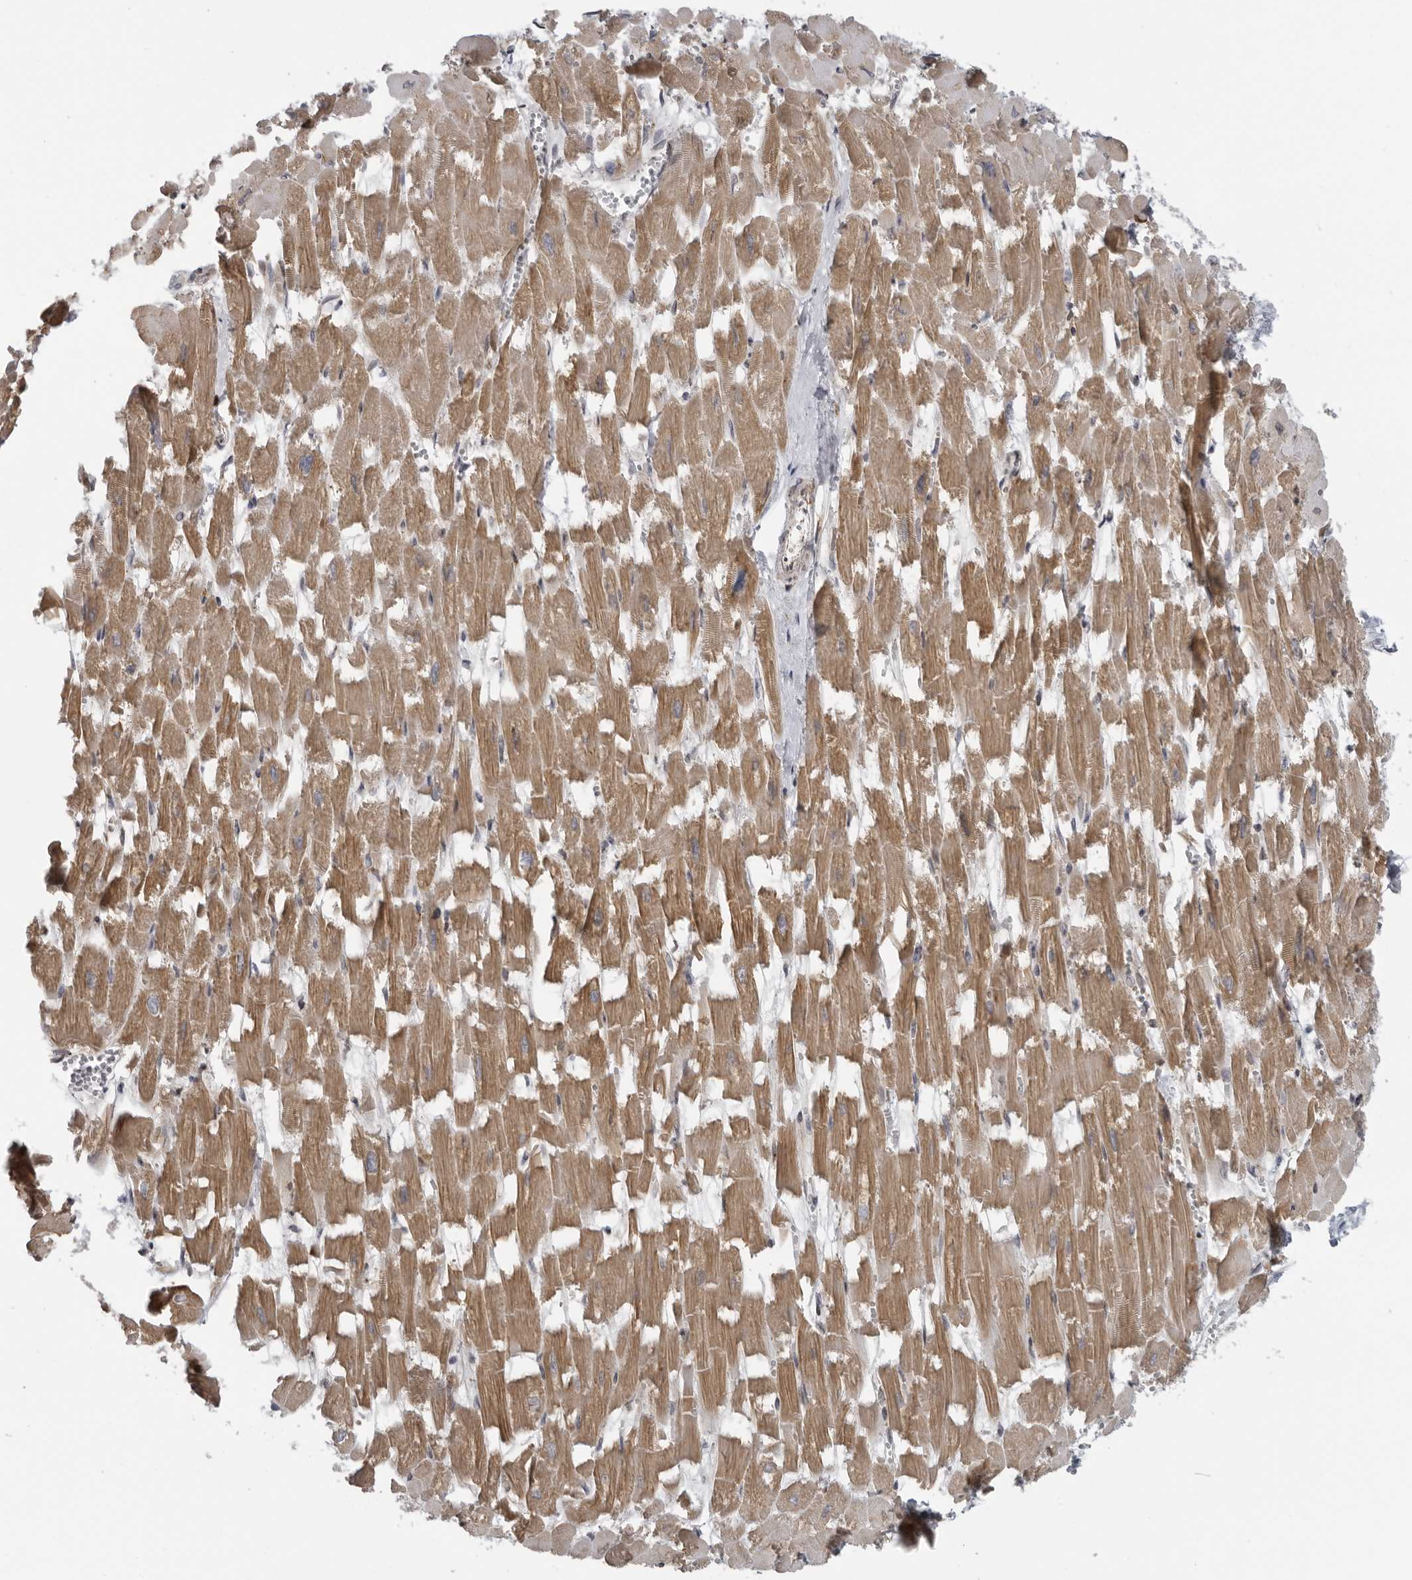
{"staining": {"intensity": "moderate", "quantity": ">75%", "location": "cytoplasmic/membranous"}, "tissue": "heart muscle", "cell_type": "Cardiomyocytes", "image_type": "normal", "snomed": [{"axis": "morphology", "description": "Normal tissue, NOS"}, {"axis": "topography", "description": "Heart"}], "caption": "Unremarkable heart muscle demonstrates moderate cytoplasmic/membranous expression in about >75% of cardiomyocytes.", "gene": "ALPK2", "patient": {"sex": "male", "age": 54}}